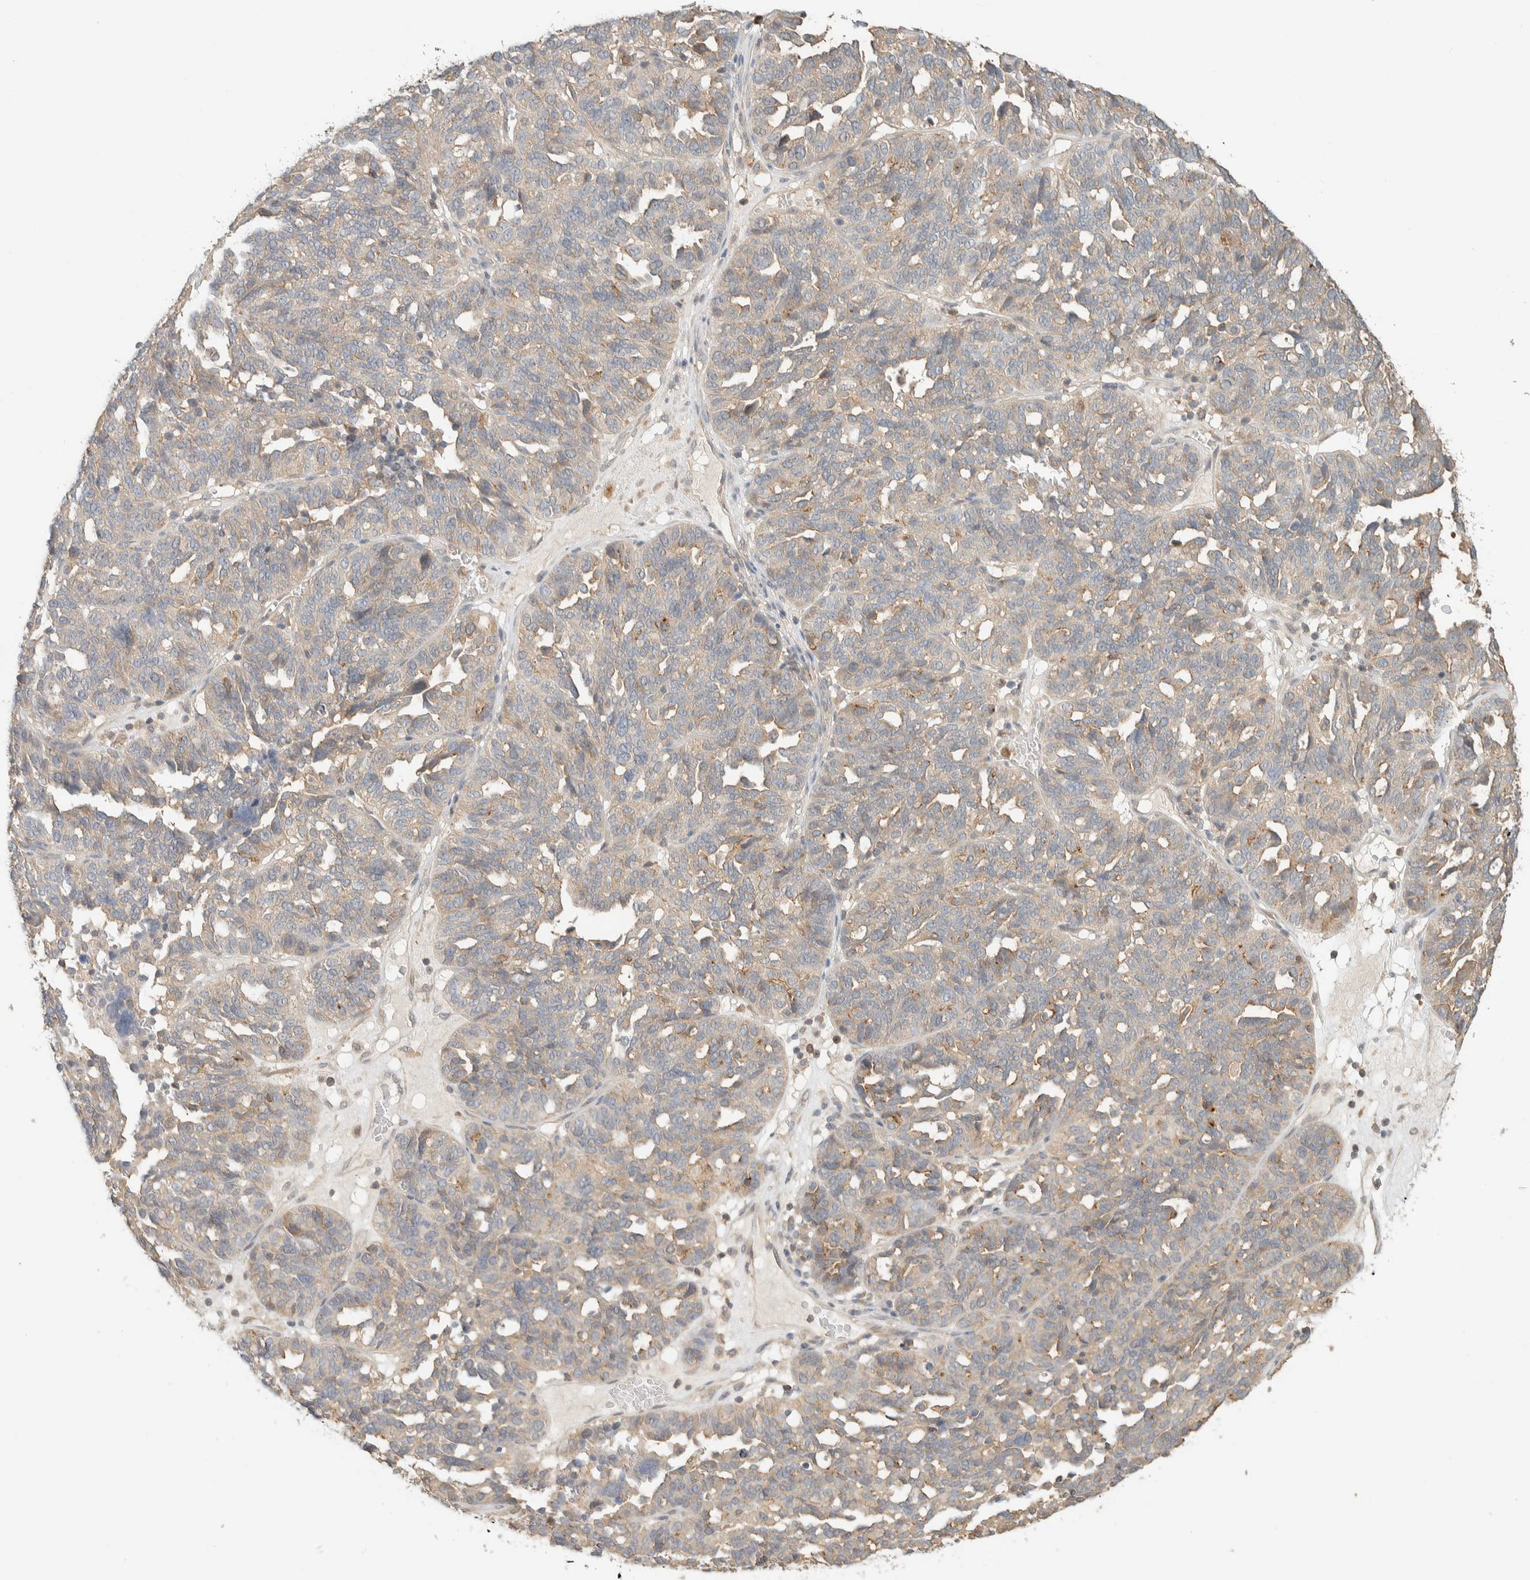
{"staining": {"intensity": "weak", "quantity": "<25%", "location": "cytoplasmic/membranous"}, "tissue": "ovarian cancer", "cell_type": "Tumor cells", "image_type": "cancer", "snomed": [{"axis": "morphology", "description": "Cystadenocarcinoma, serous, NOS"}, {"axis": "topography", "description": "Ovary"}], "caption": "Tumor cells show no significant protein expression in serous cystadenocarcinoma (ovarian).", "gene": "RAB11FIP1", "patient": {"sex": "female", "age": 59}}